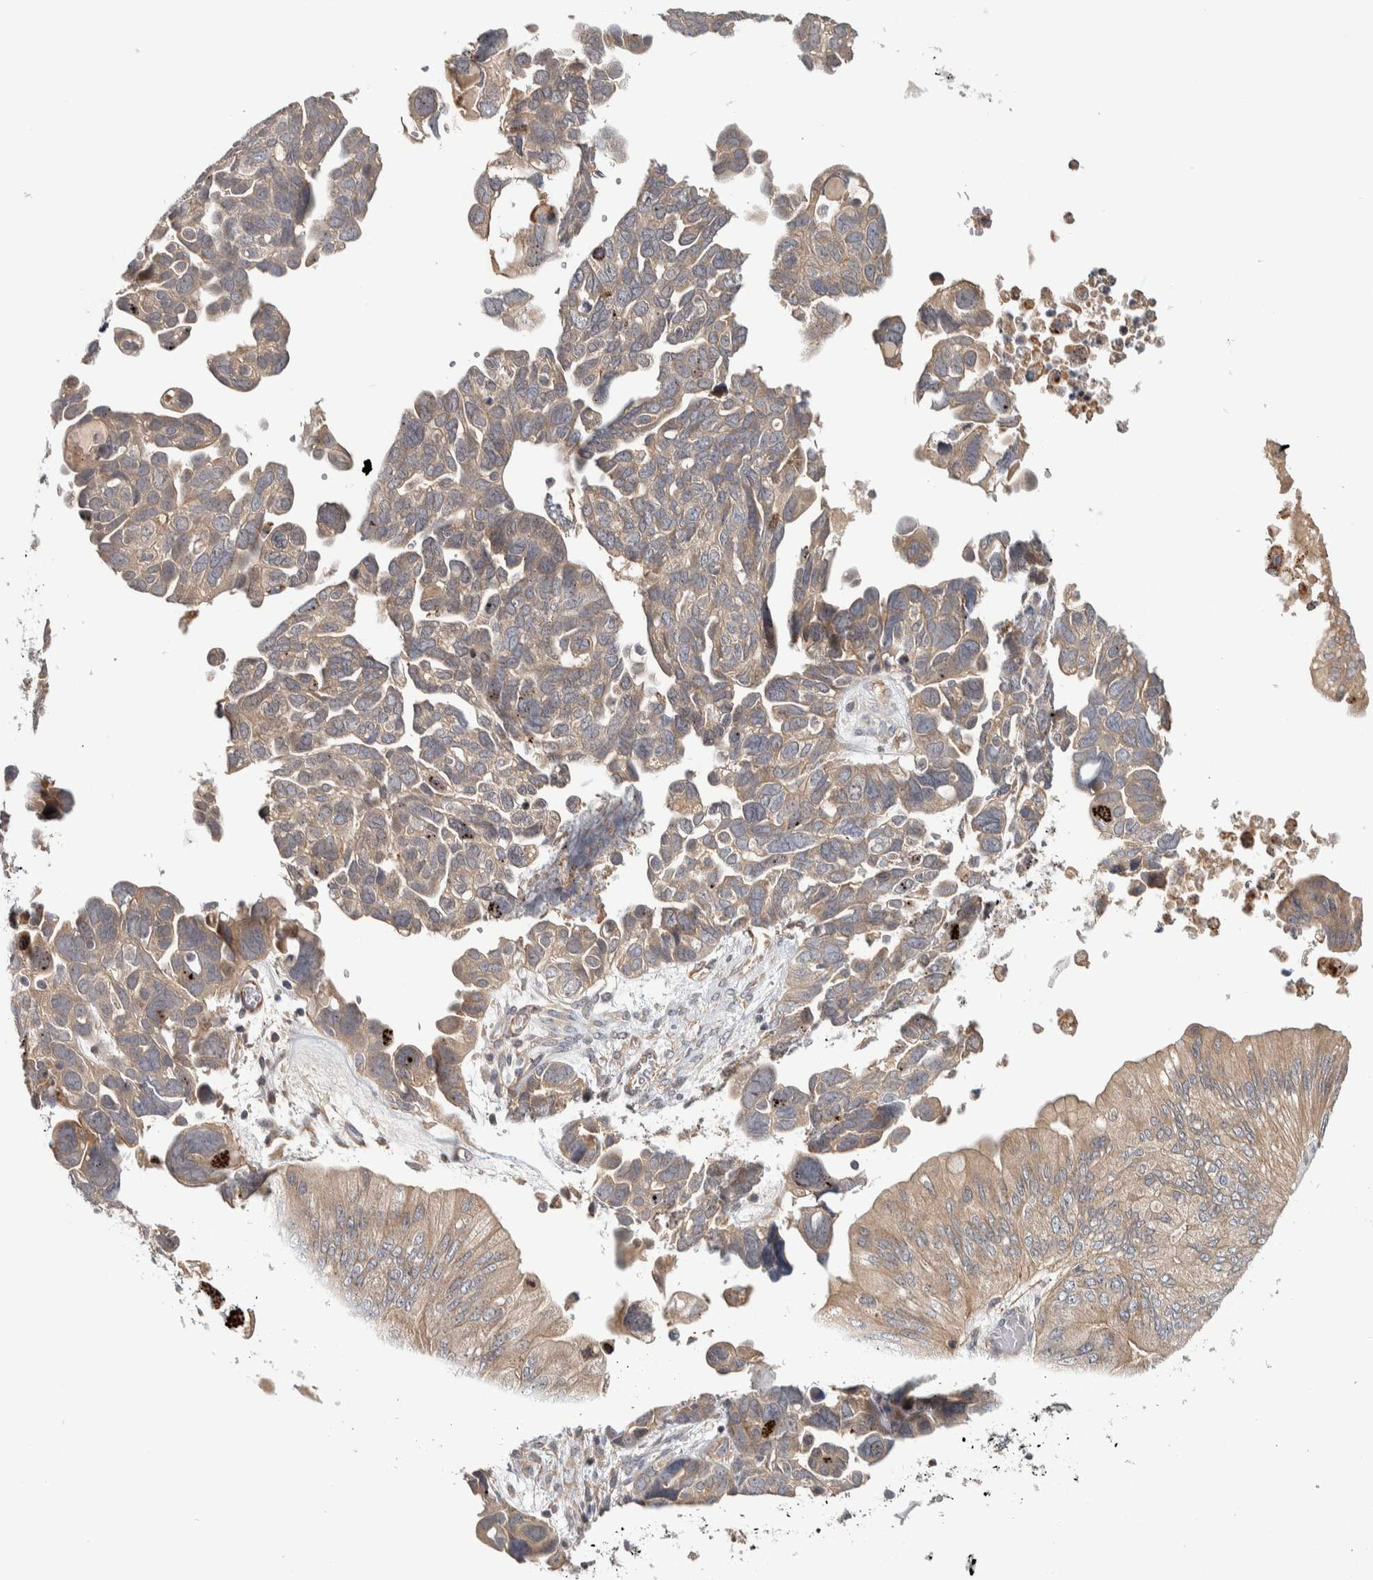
{"staining": {"intensity": "moderate", "quantity": "25%-75%", "location": "cytoplasmic/membranous"}, "tissue": "ovarian cancer", "cell_type": "Tumor cells", "image_type": "cancer", "snomed": [{"axis": "morphology", "description": "Cystadenocarcinoma, mucinous, NOS"}, {"axis": "topography", "description": "Ovary"}], "caption": "Immunohistochemical staining of human ovarian cancer displays medium levels of moderate cytoplasmic/membranous staining in approximately 25%-75% of tumor cells.", "gene": "CHMP4C", "patient": {"sex": "female", "age": 61}}